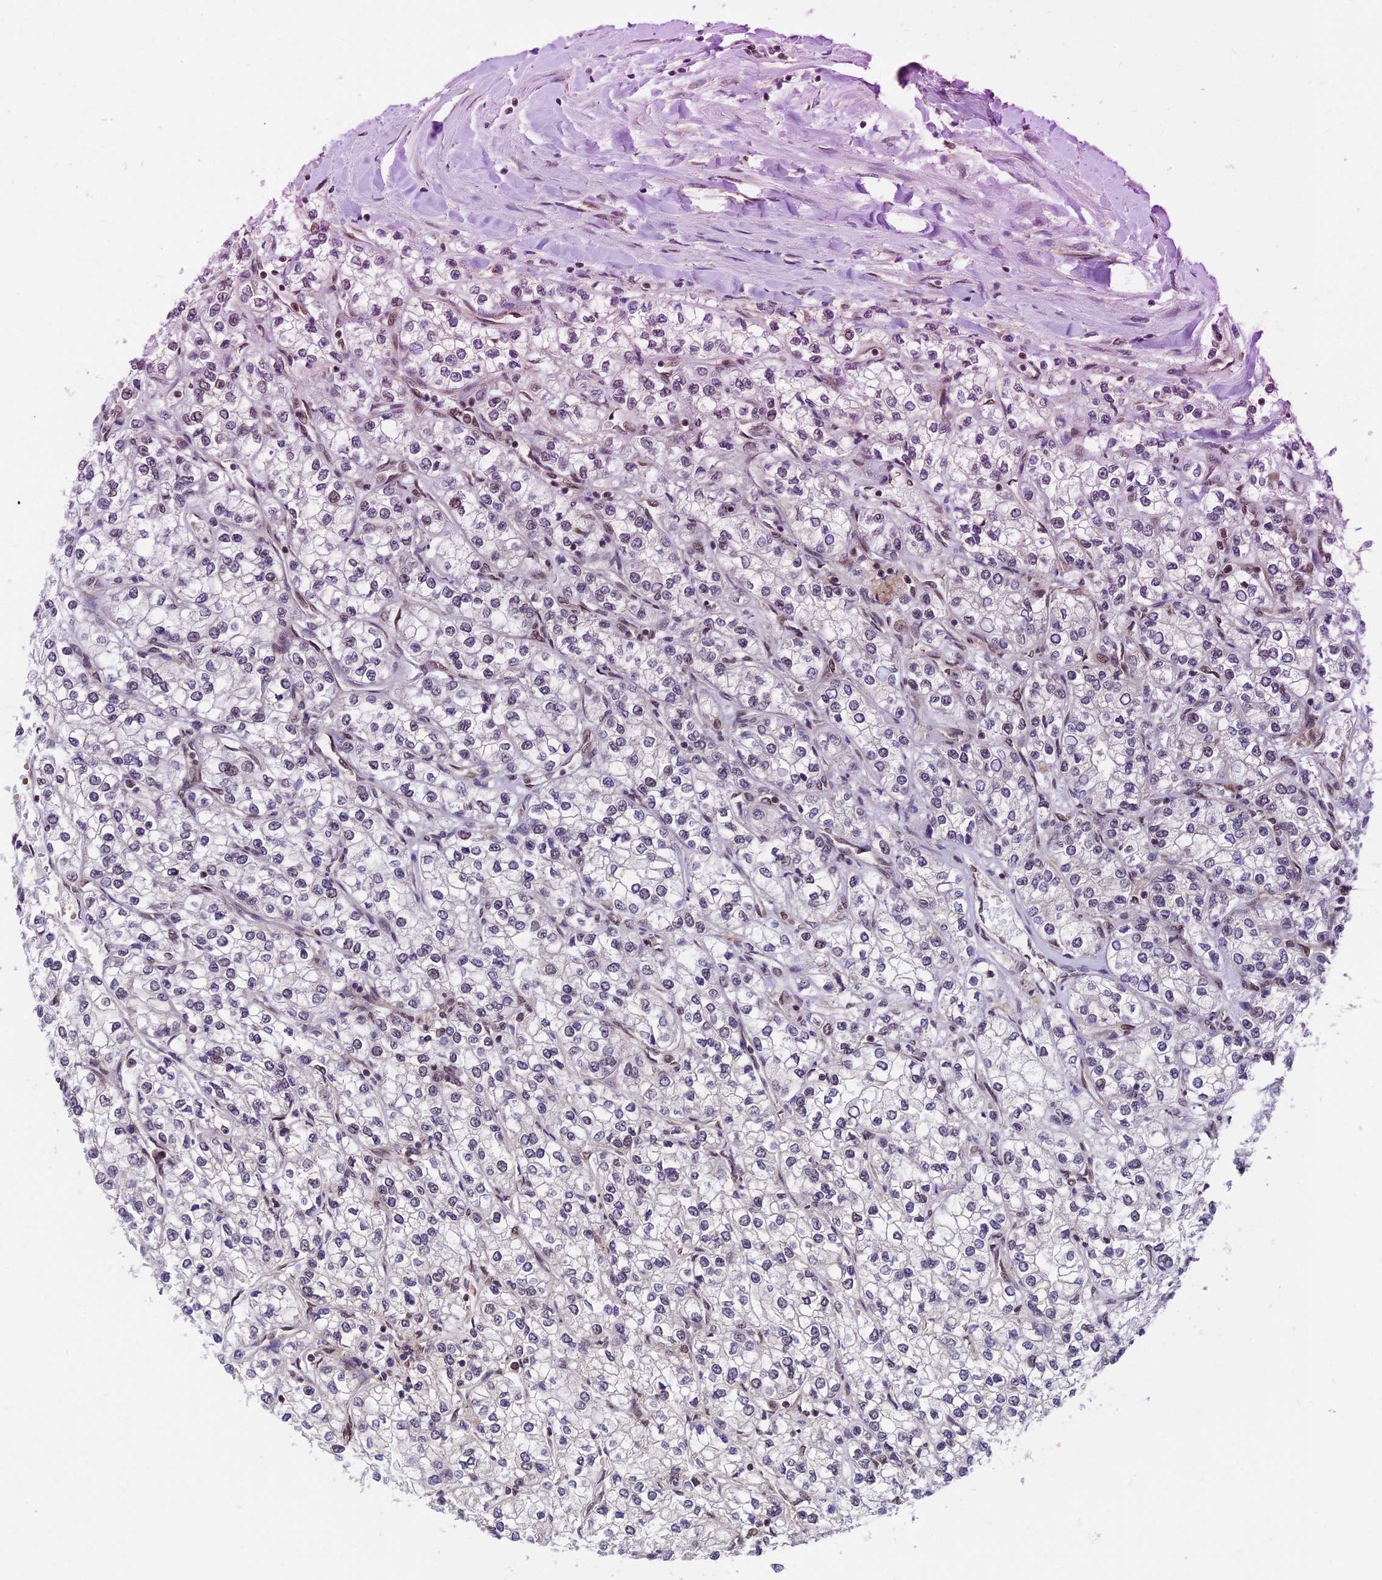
{"staining": {"intensity": "negative", "quantity": "none", "location": "none"}, "tissue": "renal cancer", "cell_type": "Tumor cells", "image_type": "cancer", "snomed": [{"axis": "morphology", "description": "Adenocarcinoma, NOS"}, {"axis": "topography", "description": "Kidney"}], "caption": "This is a histopathology image of immunohistochemistry staining of renal adenocarcinoma, which shows no positivity in tumor cells. Nuclei are stained in blue.", "gene": "RBM42", "patient": {"sex": "male", "age": 80}}